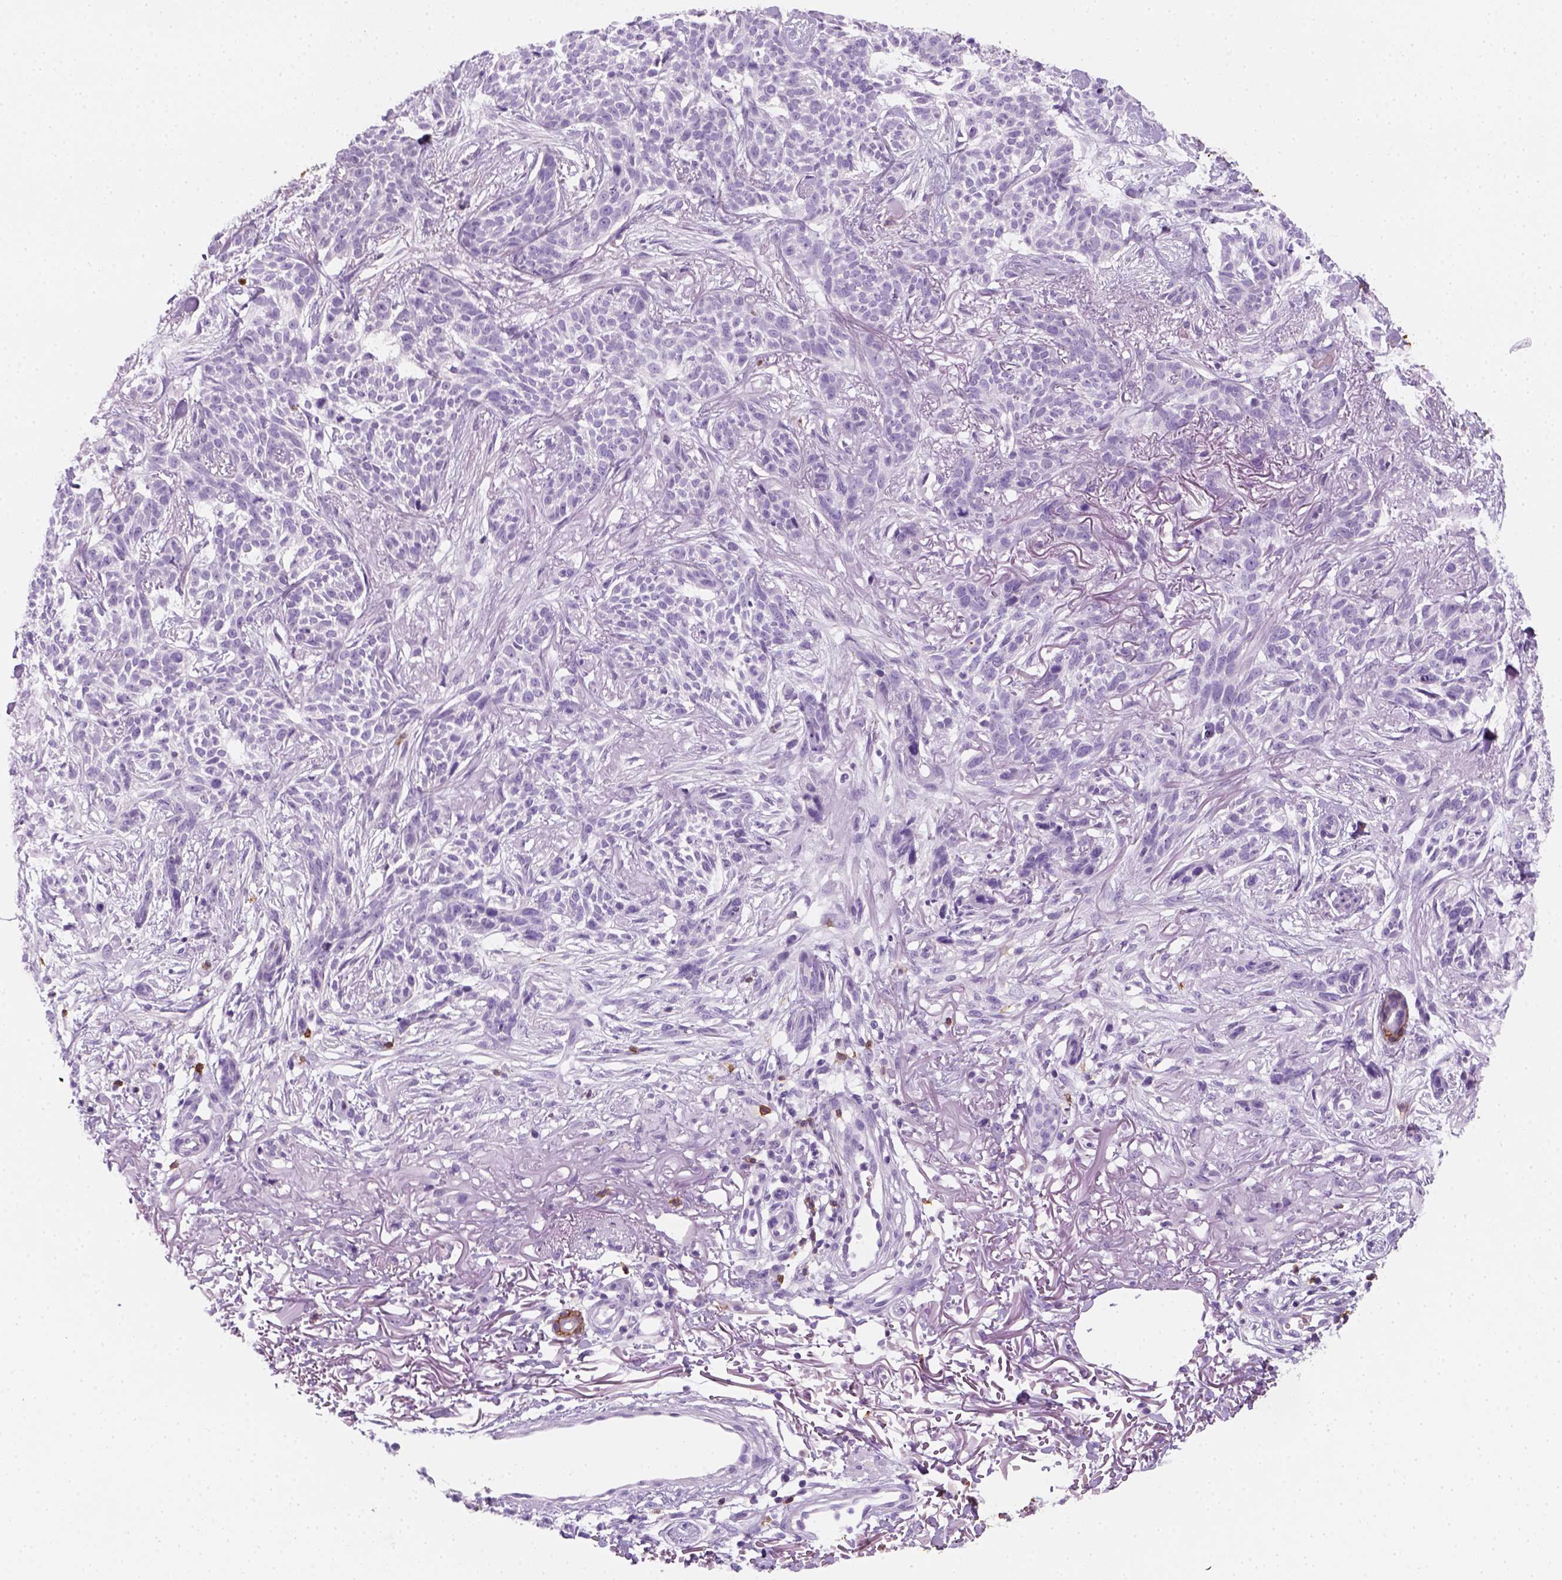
{"staining": {"intensity": "negative", "quantity": "none", "location": "none"}, "tissue": "skin cancer", "cell_type": "Tumor cells", "image_type": "cancer", "snomed": [{"axis": "morphology", "description": "Basal cell carcinoma"}, {"axis": "topography", "description": "Skin"}], "caption": "A histopathology image of human skin cancer is negative for staining in tumor cells.", "gene": "AQP3", "patient": {"sex": "male", "age": 74}}